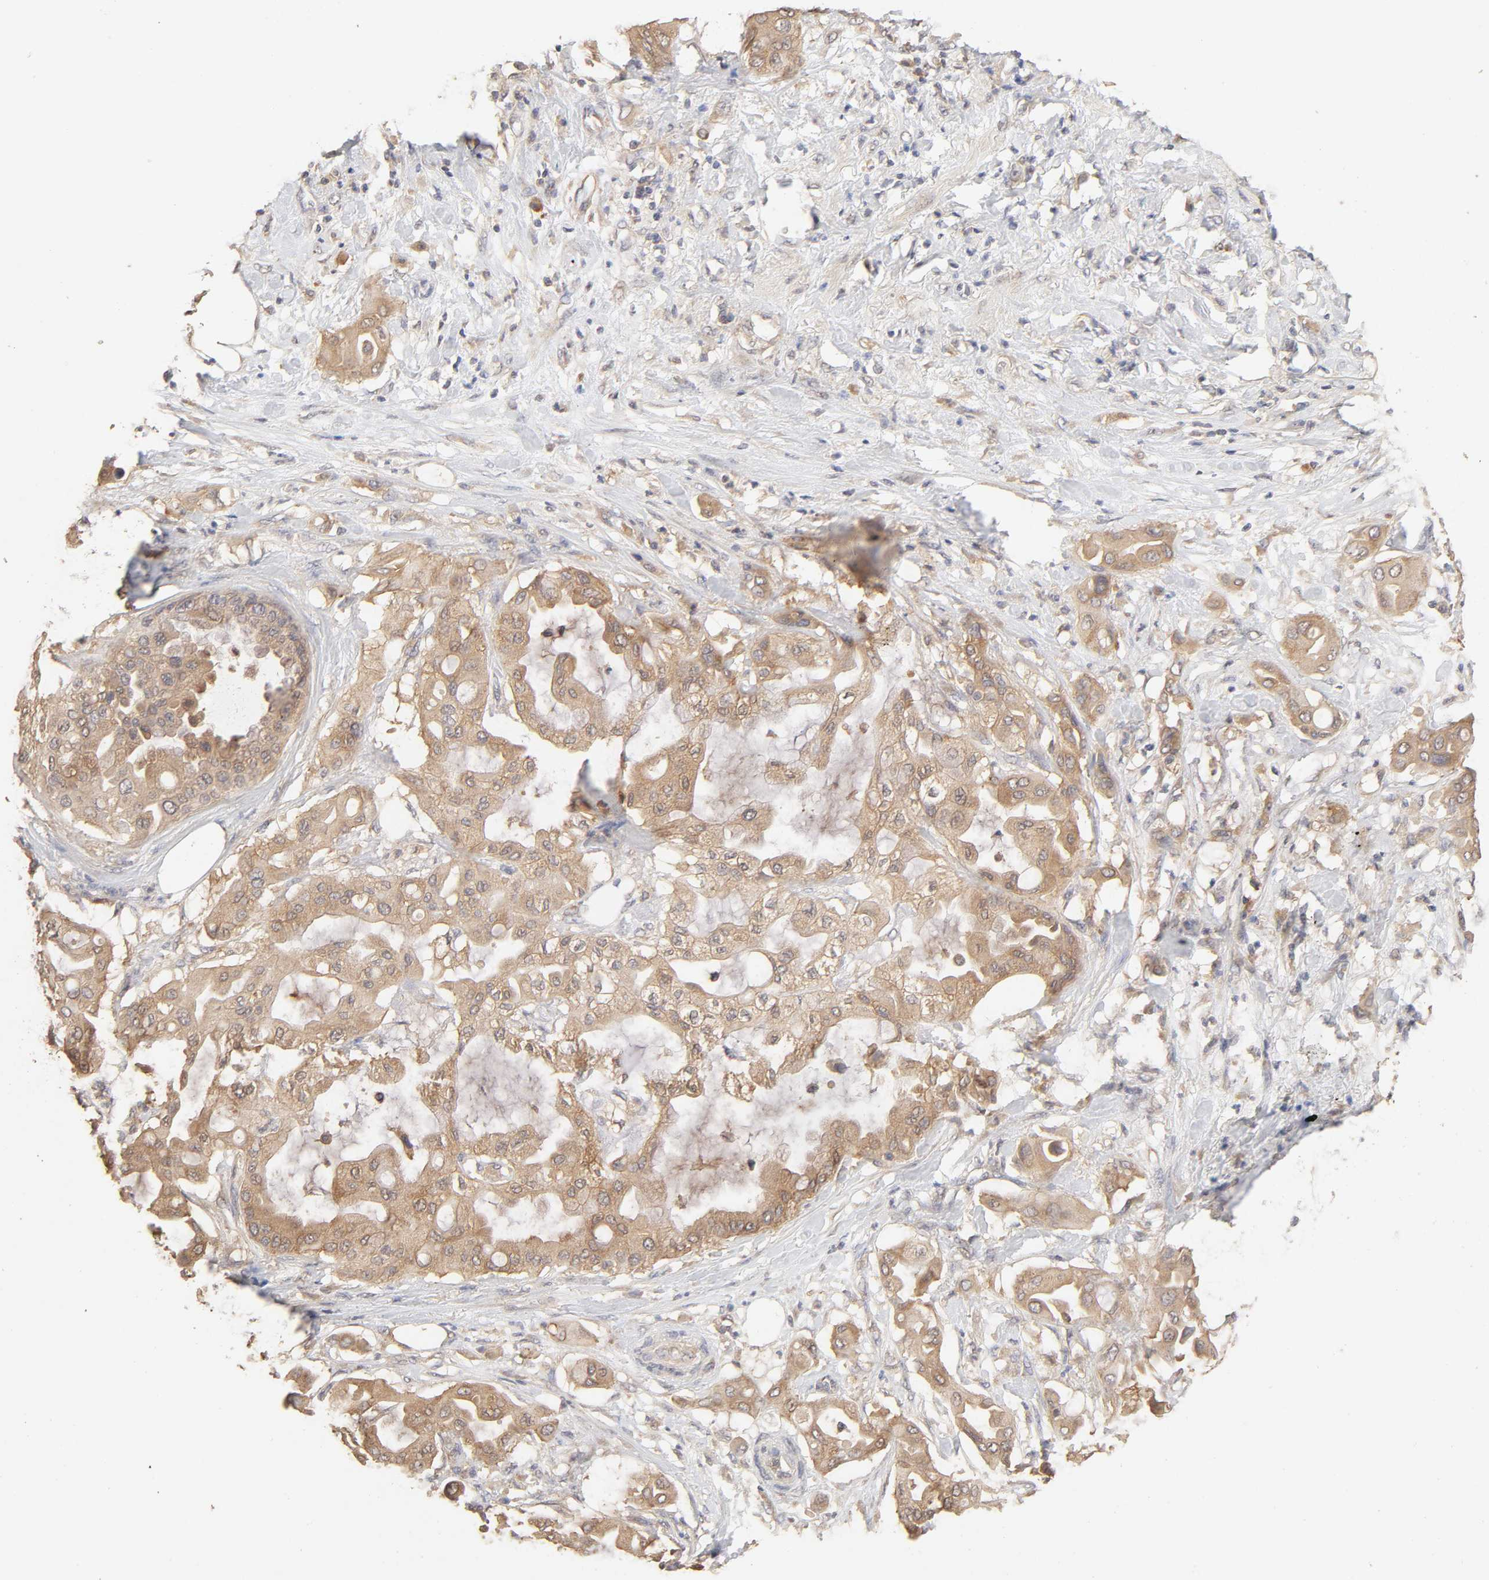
{"staining": {"intensity": "moderate", "quantity": "25%-75%", "location": "cytoplasmic/membranous"}, "tissue": "pancreatic cancer", "cell_type": "Tumor cells", "image_type": "cancer", "snomed": [{"axis": "morphology", "description": "Adenocarcinoma, NOS"}, {"axis": "morphology", "description": "Adenocarcinoma, metastatic, NOS"}, {"axis": "topography", "description": "Lymph node"}, {"axis": "topography", "description": "Pancreas"}, {"axis": "topography", "description": "Duodenum"}], "caption": "Immunohistochemical staining of pancreatic cancer shows medium levels of moderate cytoplasmic/membranous expression in about 25%-75% of tumor cells.", "gene": "AP1G2", "patient": {"sex": "female", "age": 64}}